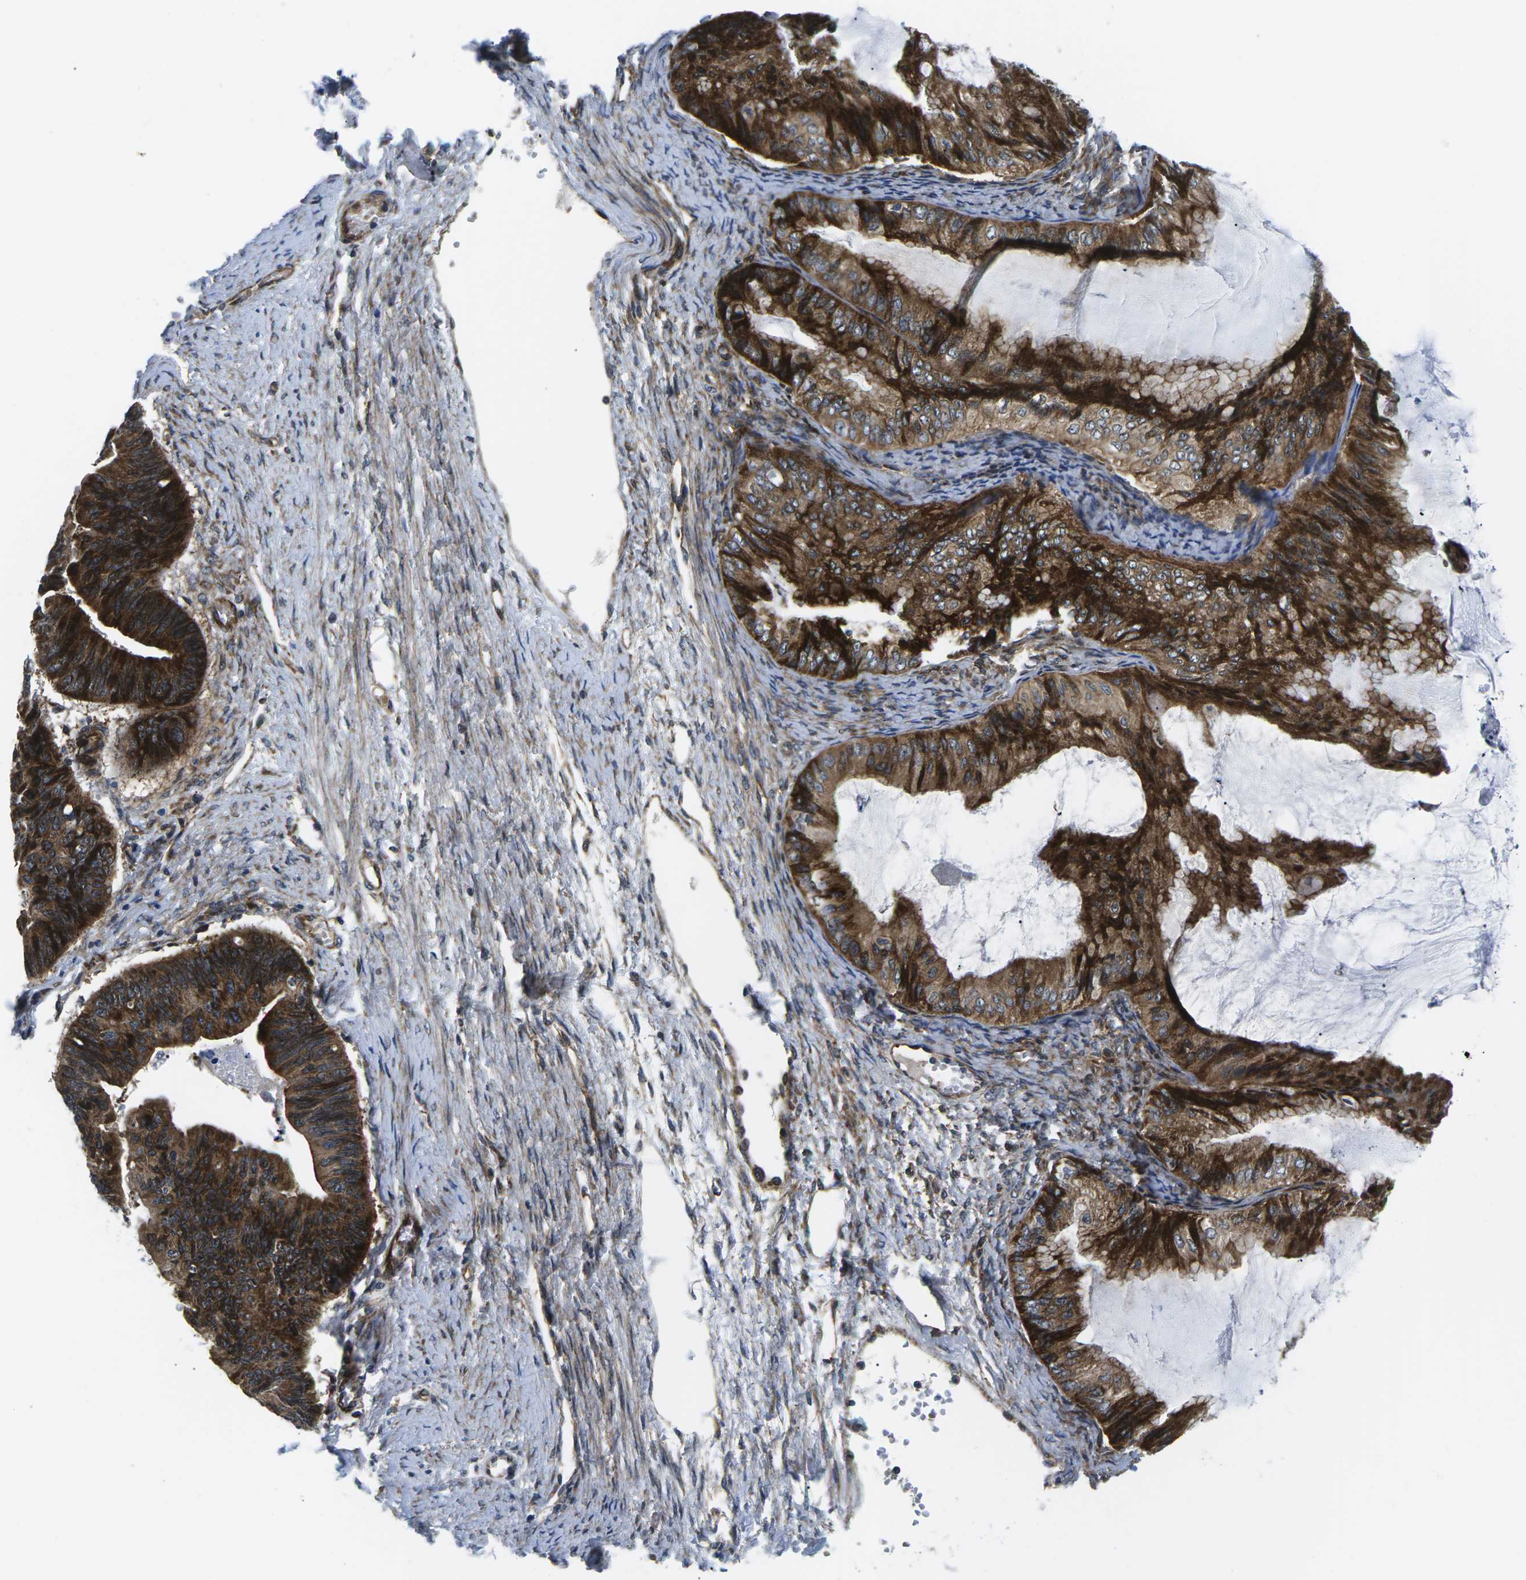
{"staining": {"intensity": "strong", "quantity": ">75%", "location": "cytoplasmic/membranous"}, "tissue": "ovarian cancer", "cell_type": "Tumor cells", "image_type": "cancer", "snomed": [{"axis": "morphology", "description": "Cystadenocarcinoma, mucinous, NOS"}, {"axis": "topography", "description": "Ovary"}], "caption": "This image exhibits immunohistochemistry staining of human ovarian cancer, with high strong cytoplasmic/membranous staining in about >75% of tumor cells.", "gene": "EIF4E", "patient": {"sex": "female", "age": 61}}